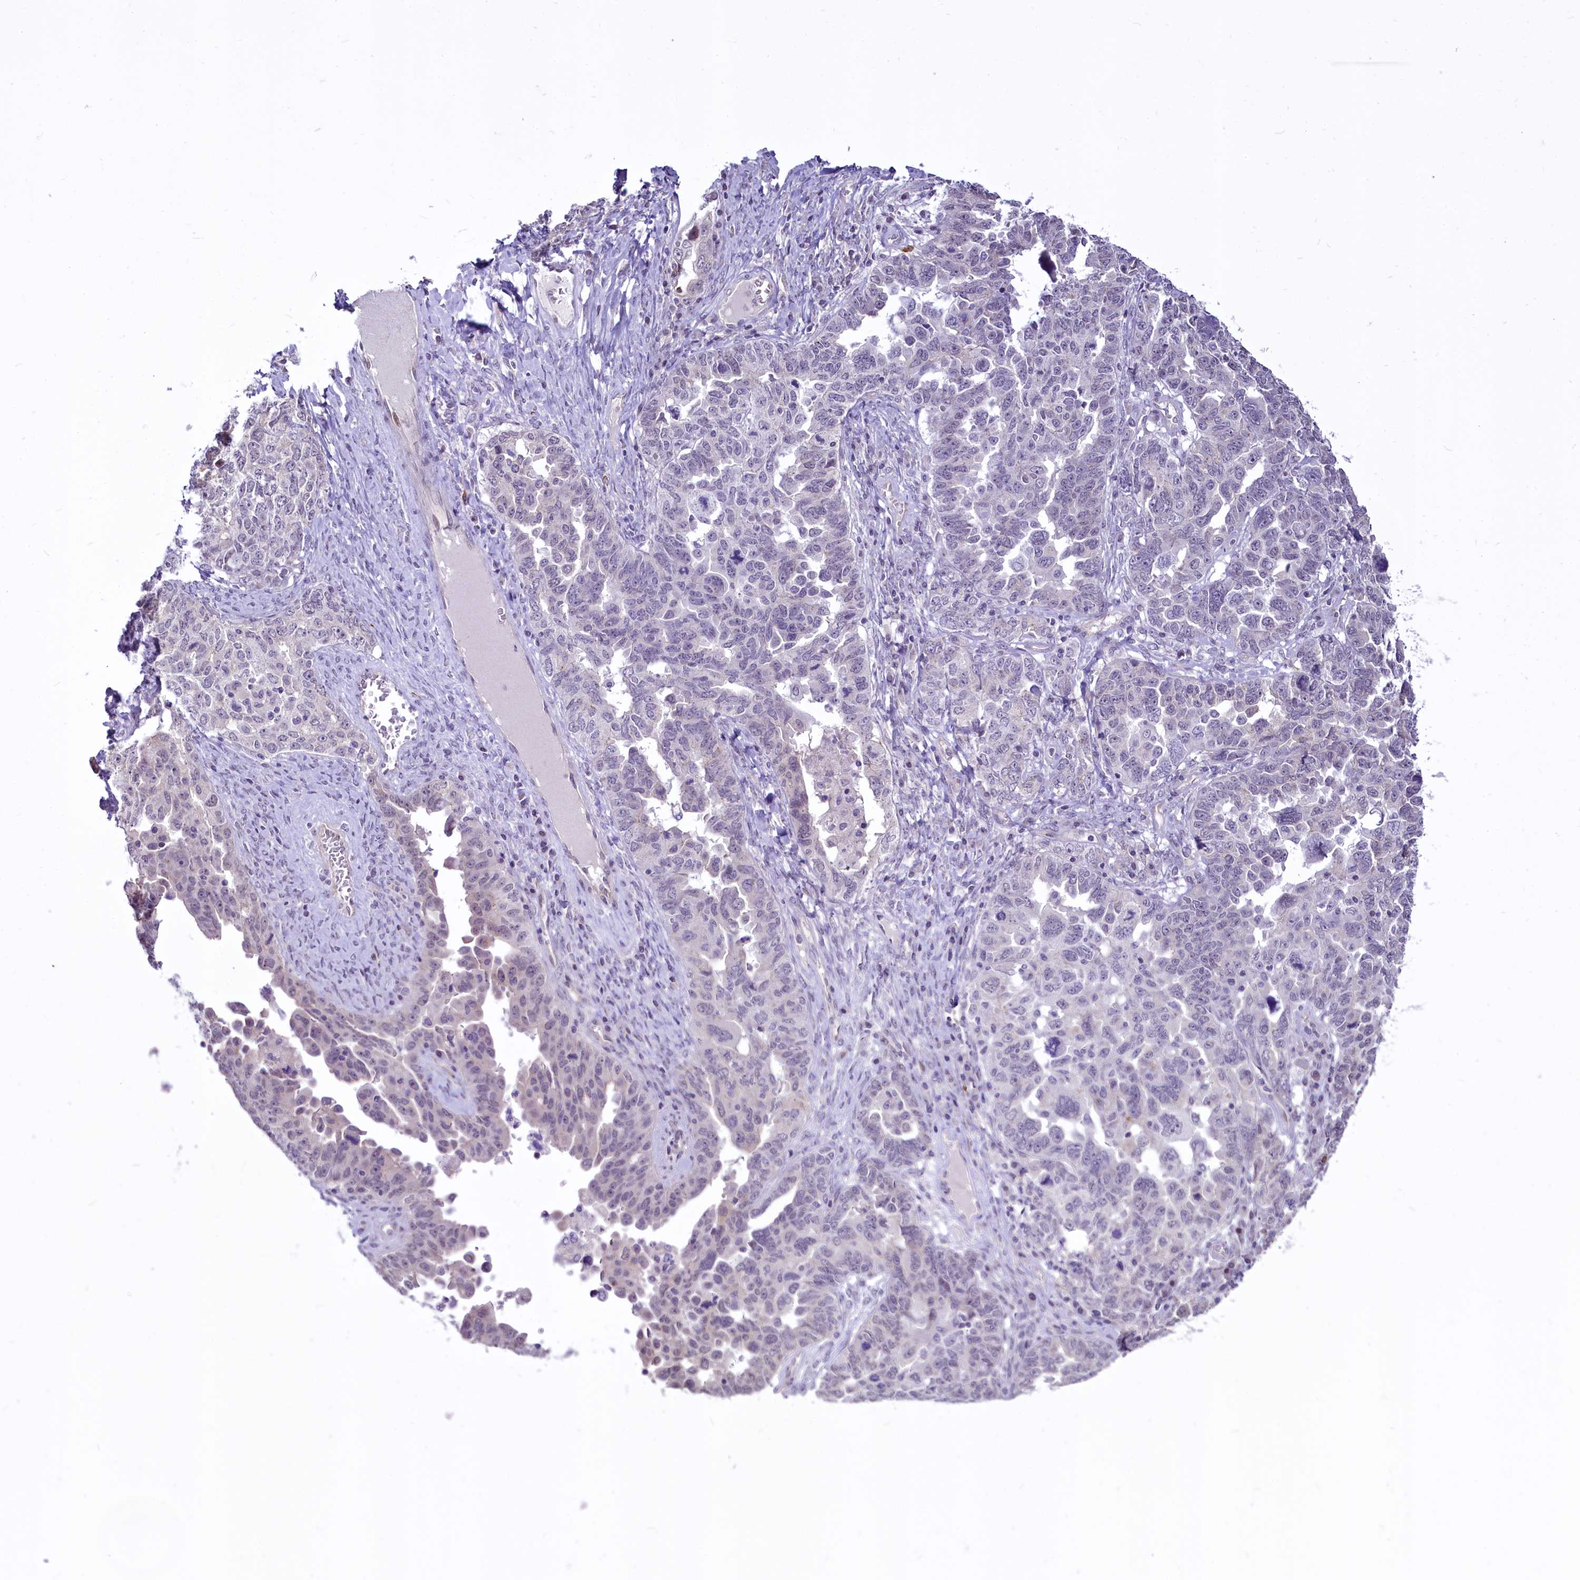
{"staining": {"intensity": "negative", "quantity": "none", "location": "none"}, "tissue": "ovarian cancer", "cell_type": "Tumor cells", "image_type": "cancer", "snomed": [{"axis": "morphology", "description": "Carcinoma, endometroid"}, {"axis": "topography", "description": "Ovary"}], "caption": "Protein analysis of endometroid carcinoma (ovarian) shows no significant staining in tumor cells.", "gene": "BANK1", "patient": {"sex": "female", "age": 62}}